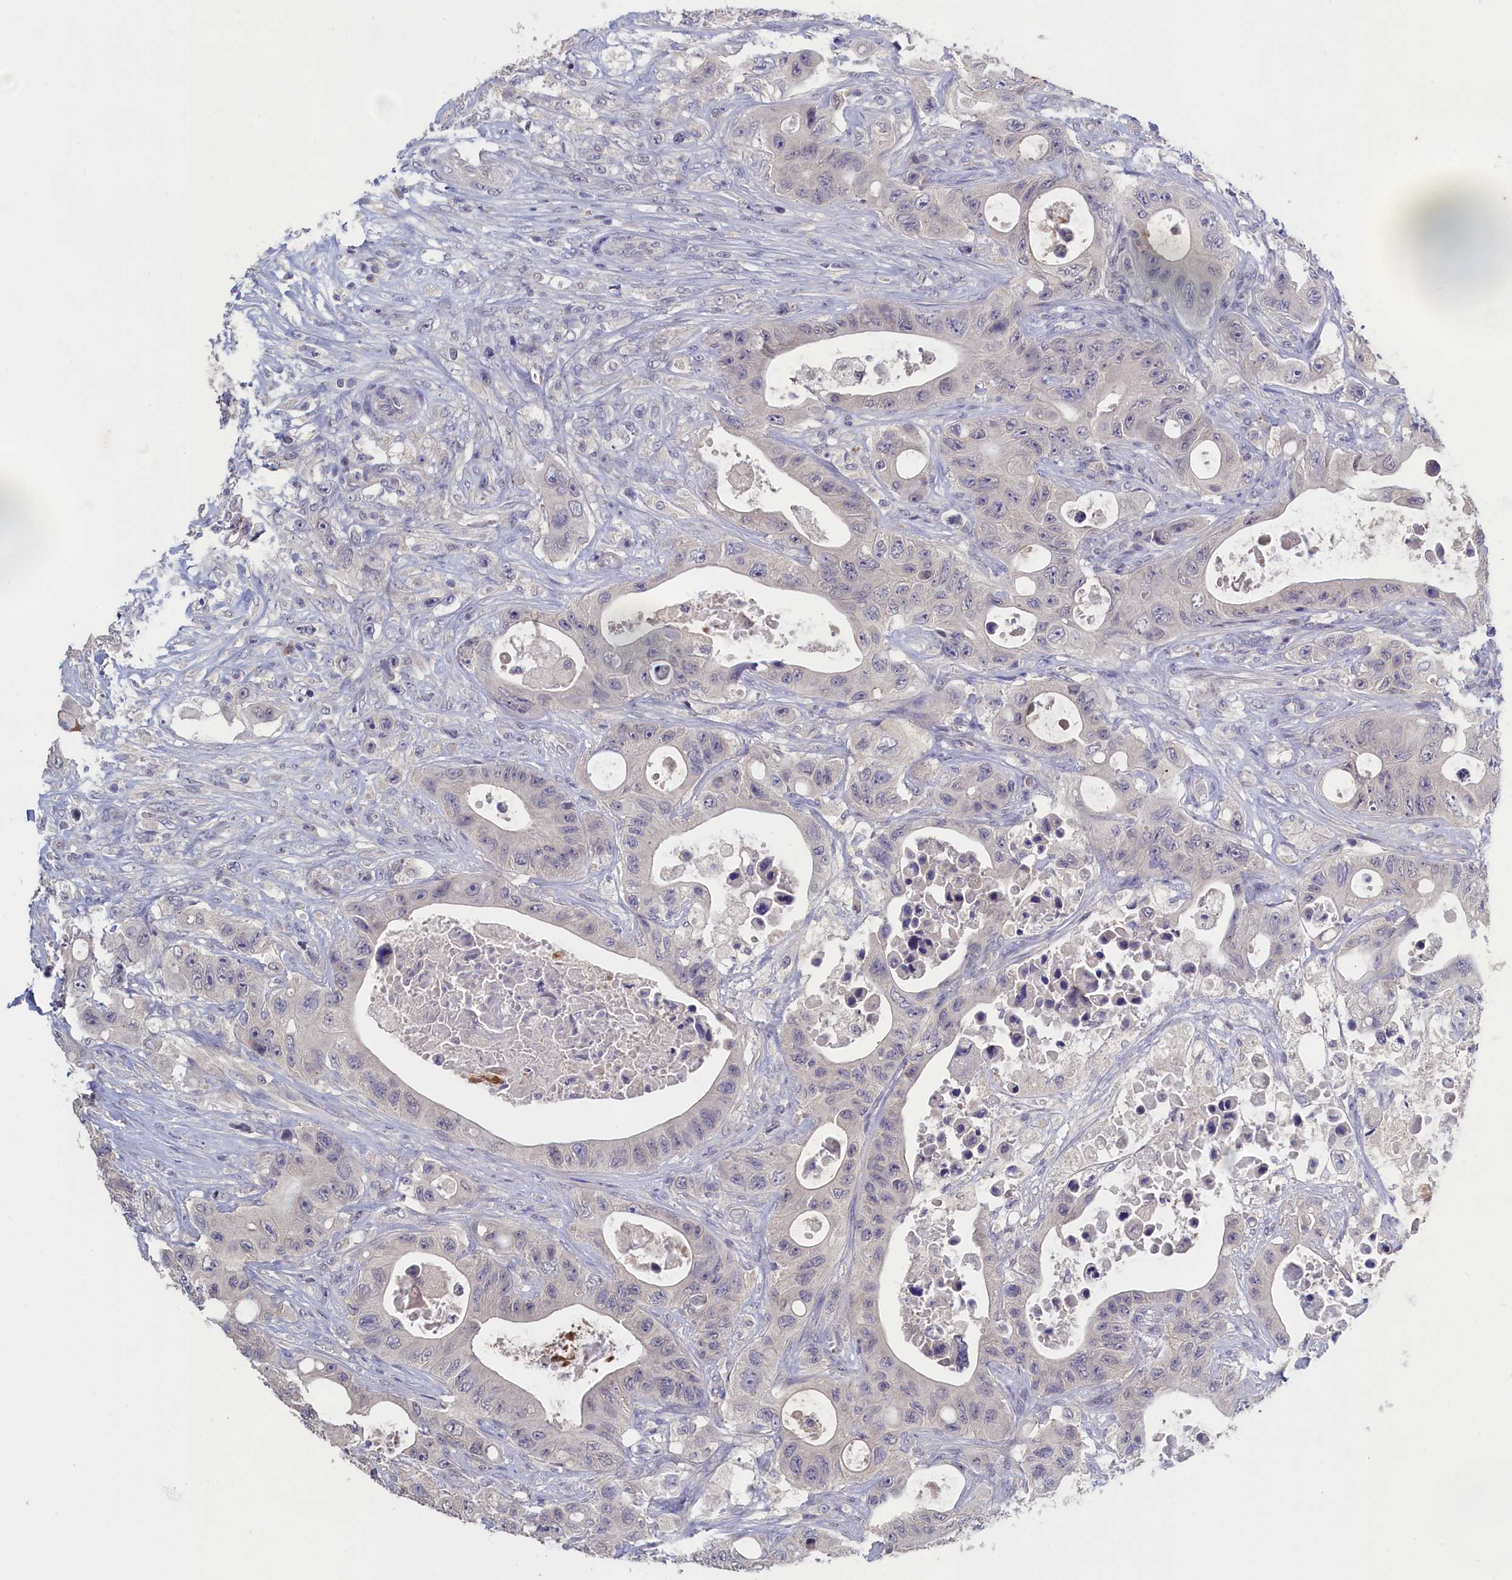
{"staining": {"intensity": "negative", "quantity": "none", "location": "none"}, "tissue": "colorectal cancer", "cell_type": "Tumor cells", "image_type": "cancer", "snomed": [{"axis": "morphology", "description": "Adenocarcinoma, NOS"}, {"axis": "topography", "description": "Colon"}], "caption": "There is no significant expression in tumor cells of colorectal adenocarcinoma. The staining is performed using DAB (3,3'-diaminobenzidine) brown chromogen with nuclei counter-stained in using hematoxylin.", "gene": "CELF5", "patient": {"sex": "female", "age": 46}}